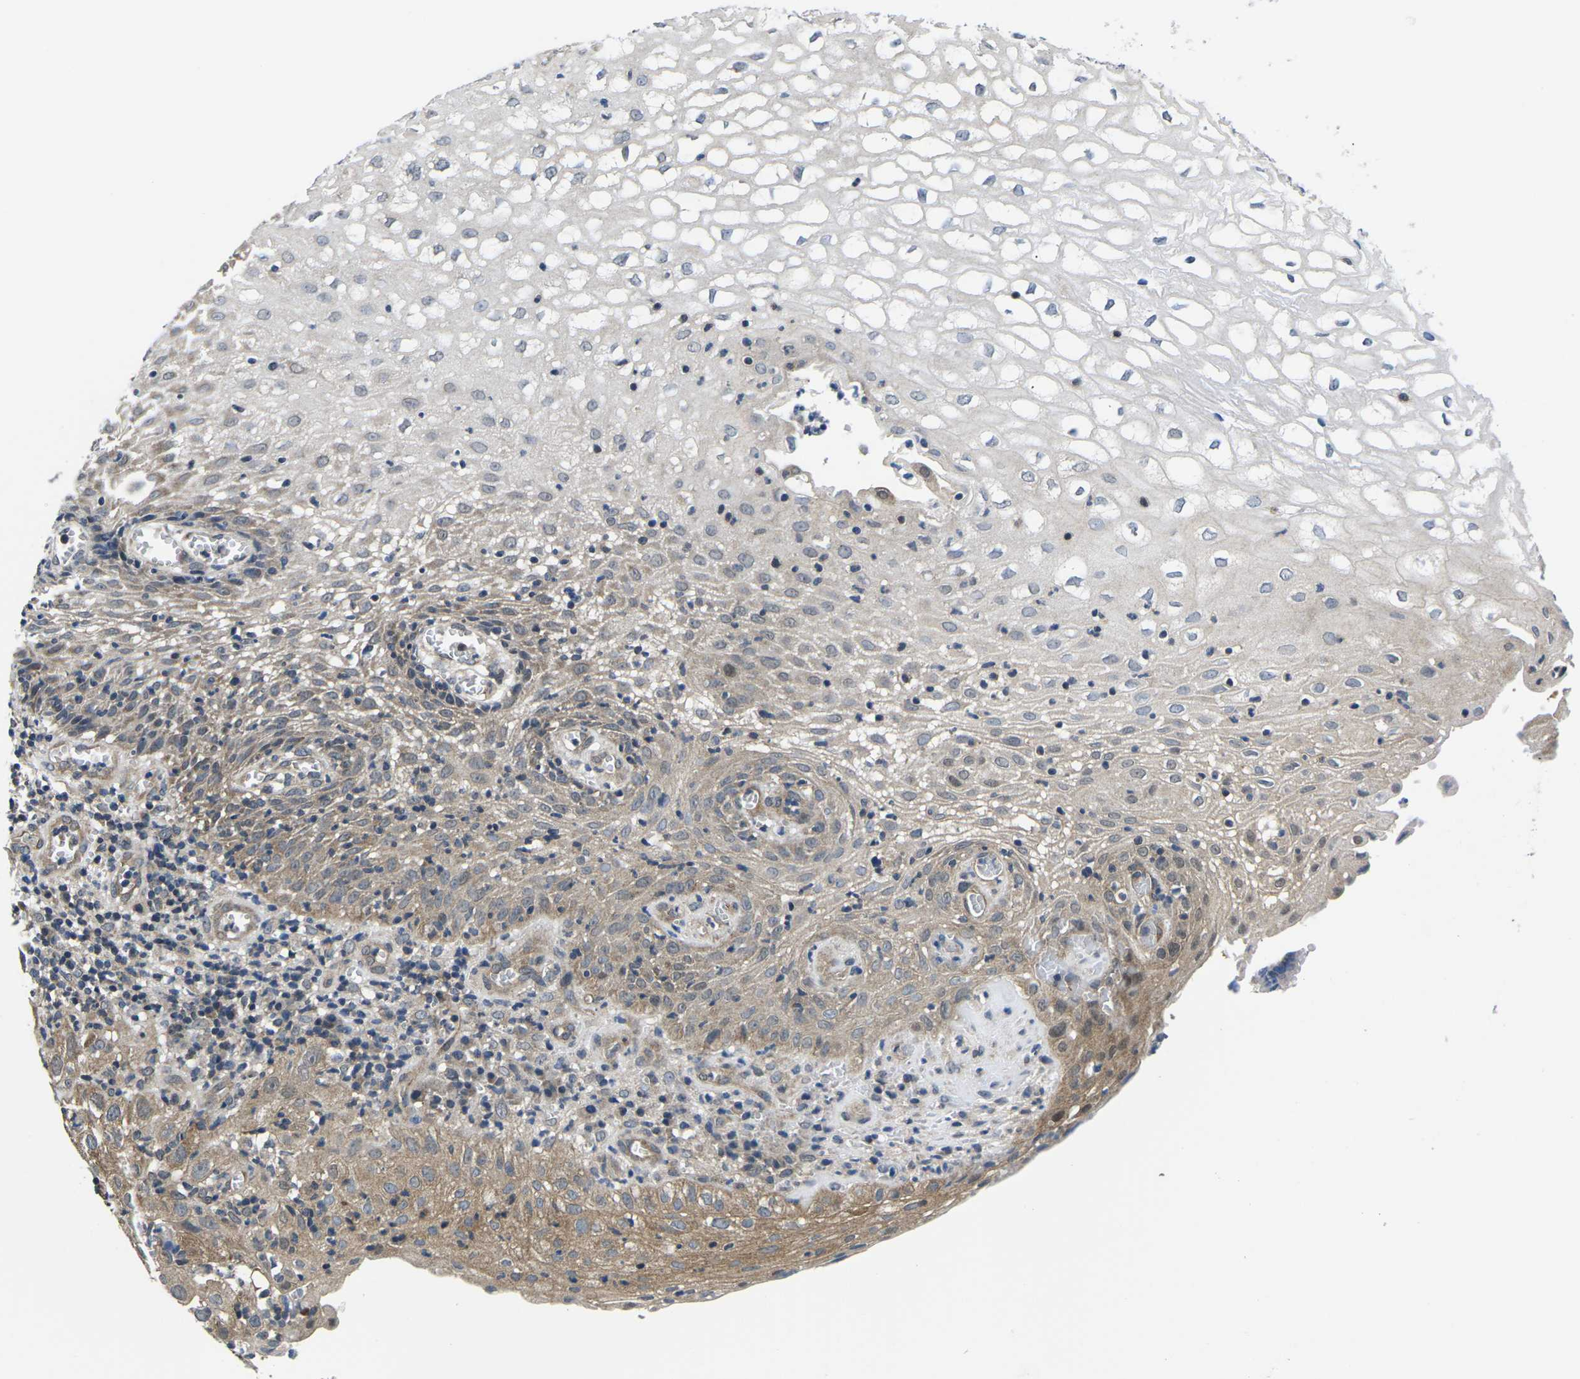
{"staining": {"intensity": "weak", "quantity": "25%-75%", "location": "cytoplasmic/membranous"}, "tissue": "cervical cancer", "cell_type": "Tumor cells", "image_type": "cancer", "snomed": [{"axis": "morphology", "description": "Squamous cell carcinoma, NOS"}, {"axis": "topography", "description": "Cervix"}], "caption": "Immunohistochemistry (IHC) image of neoplastic tissue: human cervical cancer stained using IHC shows low levels of weak protein expression localized specifically in the cytoplasmic/membranous of tumor cells, appearing as a cytoplasmic/membranous brown color.", "gene": "GSK3B", "patient": {"sex": "female", "age": 32}}